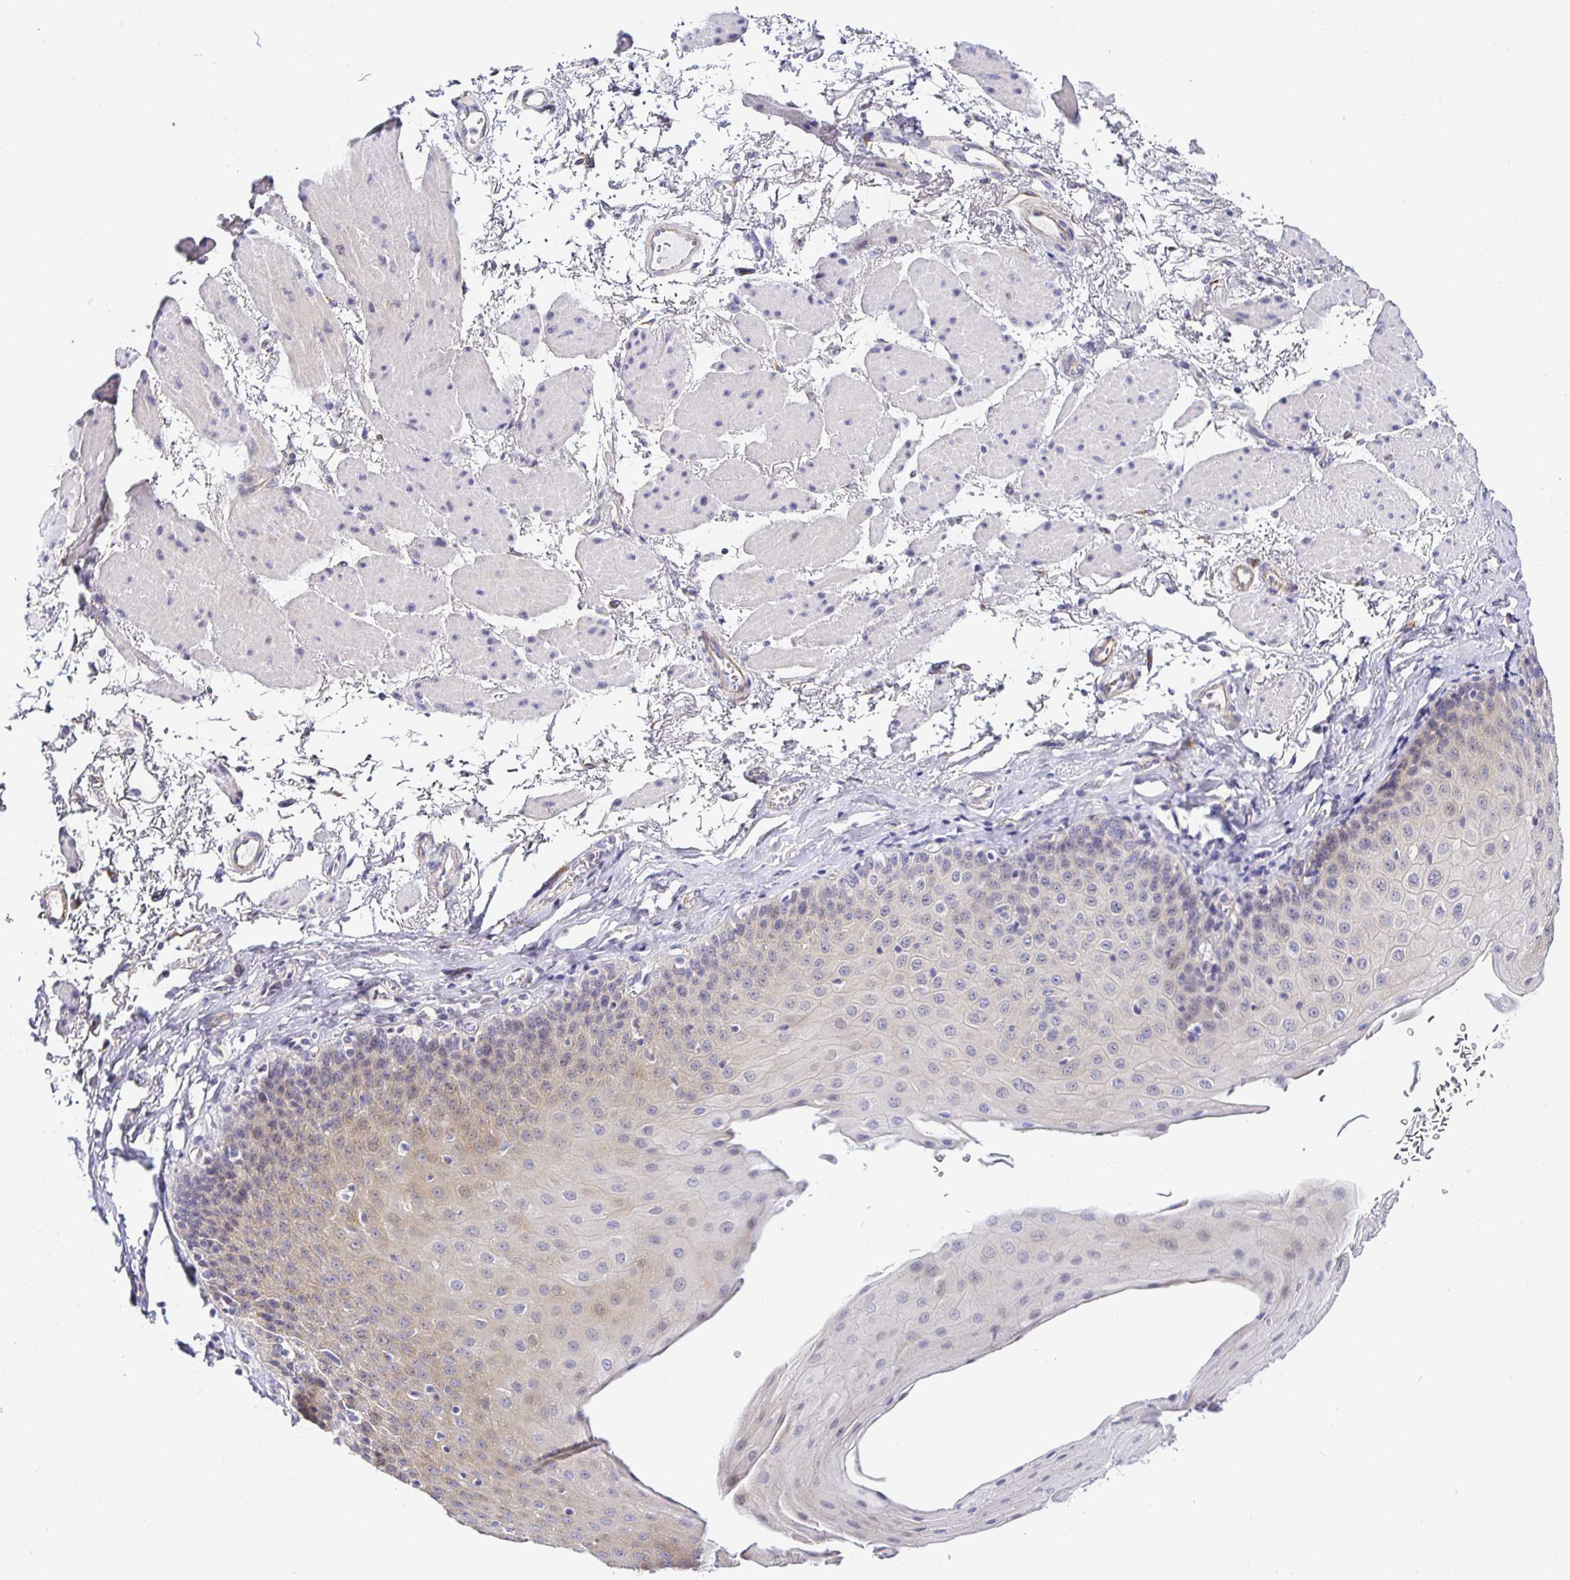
{"staining": {"intensity": "weak", "quantity": "25%-75%", "location": "cytoplasmic/membranous"}, "tissue": "esophagus", "cell_type": "Squamous epithelial cells", "image_type": "normal", "snomed": [{"axis": "morphology", "description": "Normal tissue, NOS"}, {"axis": "topography", "description": "Esophagus"}], "caption": "The image shows immunohistochemical staining of unremarkable esophagus. There is weak cytoplasmic/membranous positivity is present in about 25%-75% of squamous epithelial cells.", "gene": "OPALIN", "patient": {"sex": "female", "age": 81}}